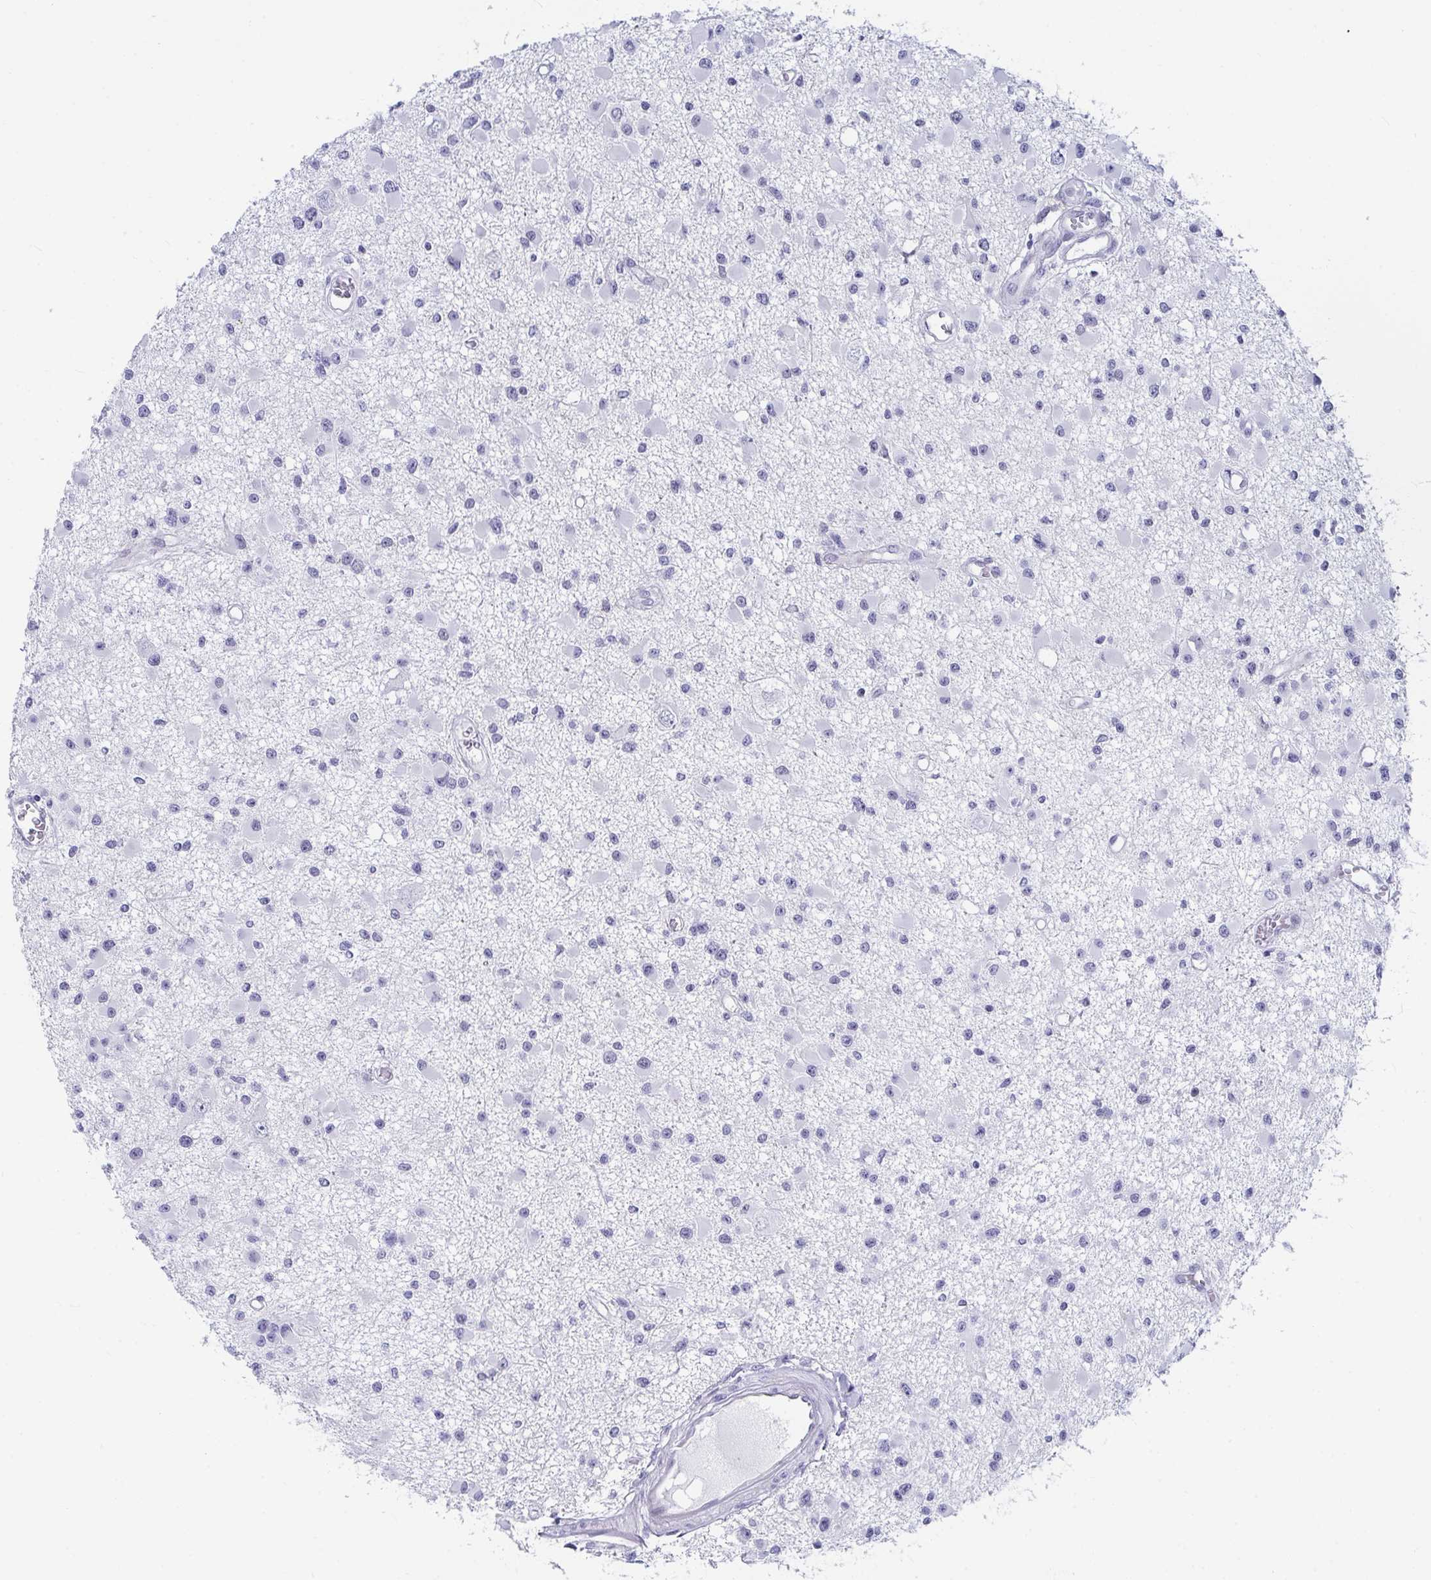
{"staining": {"intensity": "negative", "quantity": "none", "location": "none"}, "tissue": "glioma", "cell_type": "Tumor cells", "image_type": "cancer", "snomed": [{"axis": "morphology", "description": "Glioma, malignant, High grade"}, {"axis": "topography", "description": "Brain"}], "caption": "Immunohistochemistry image of glioma stained for a protein (brown), which demonstrates no expression in tumor cells. Brightfield microscopy of immunohistochemistry (IHC) stained with DAB (3,3'-diaminobenzidine) (brown) and hematoxylin (blue), captured at high magnification.", "gene": "DAOA", "patient": {"sex": "male", "age": 54}}